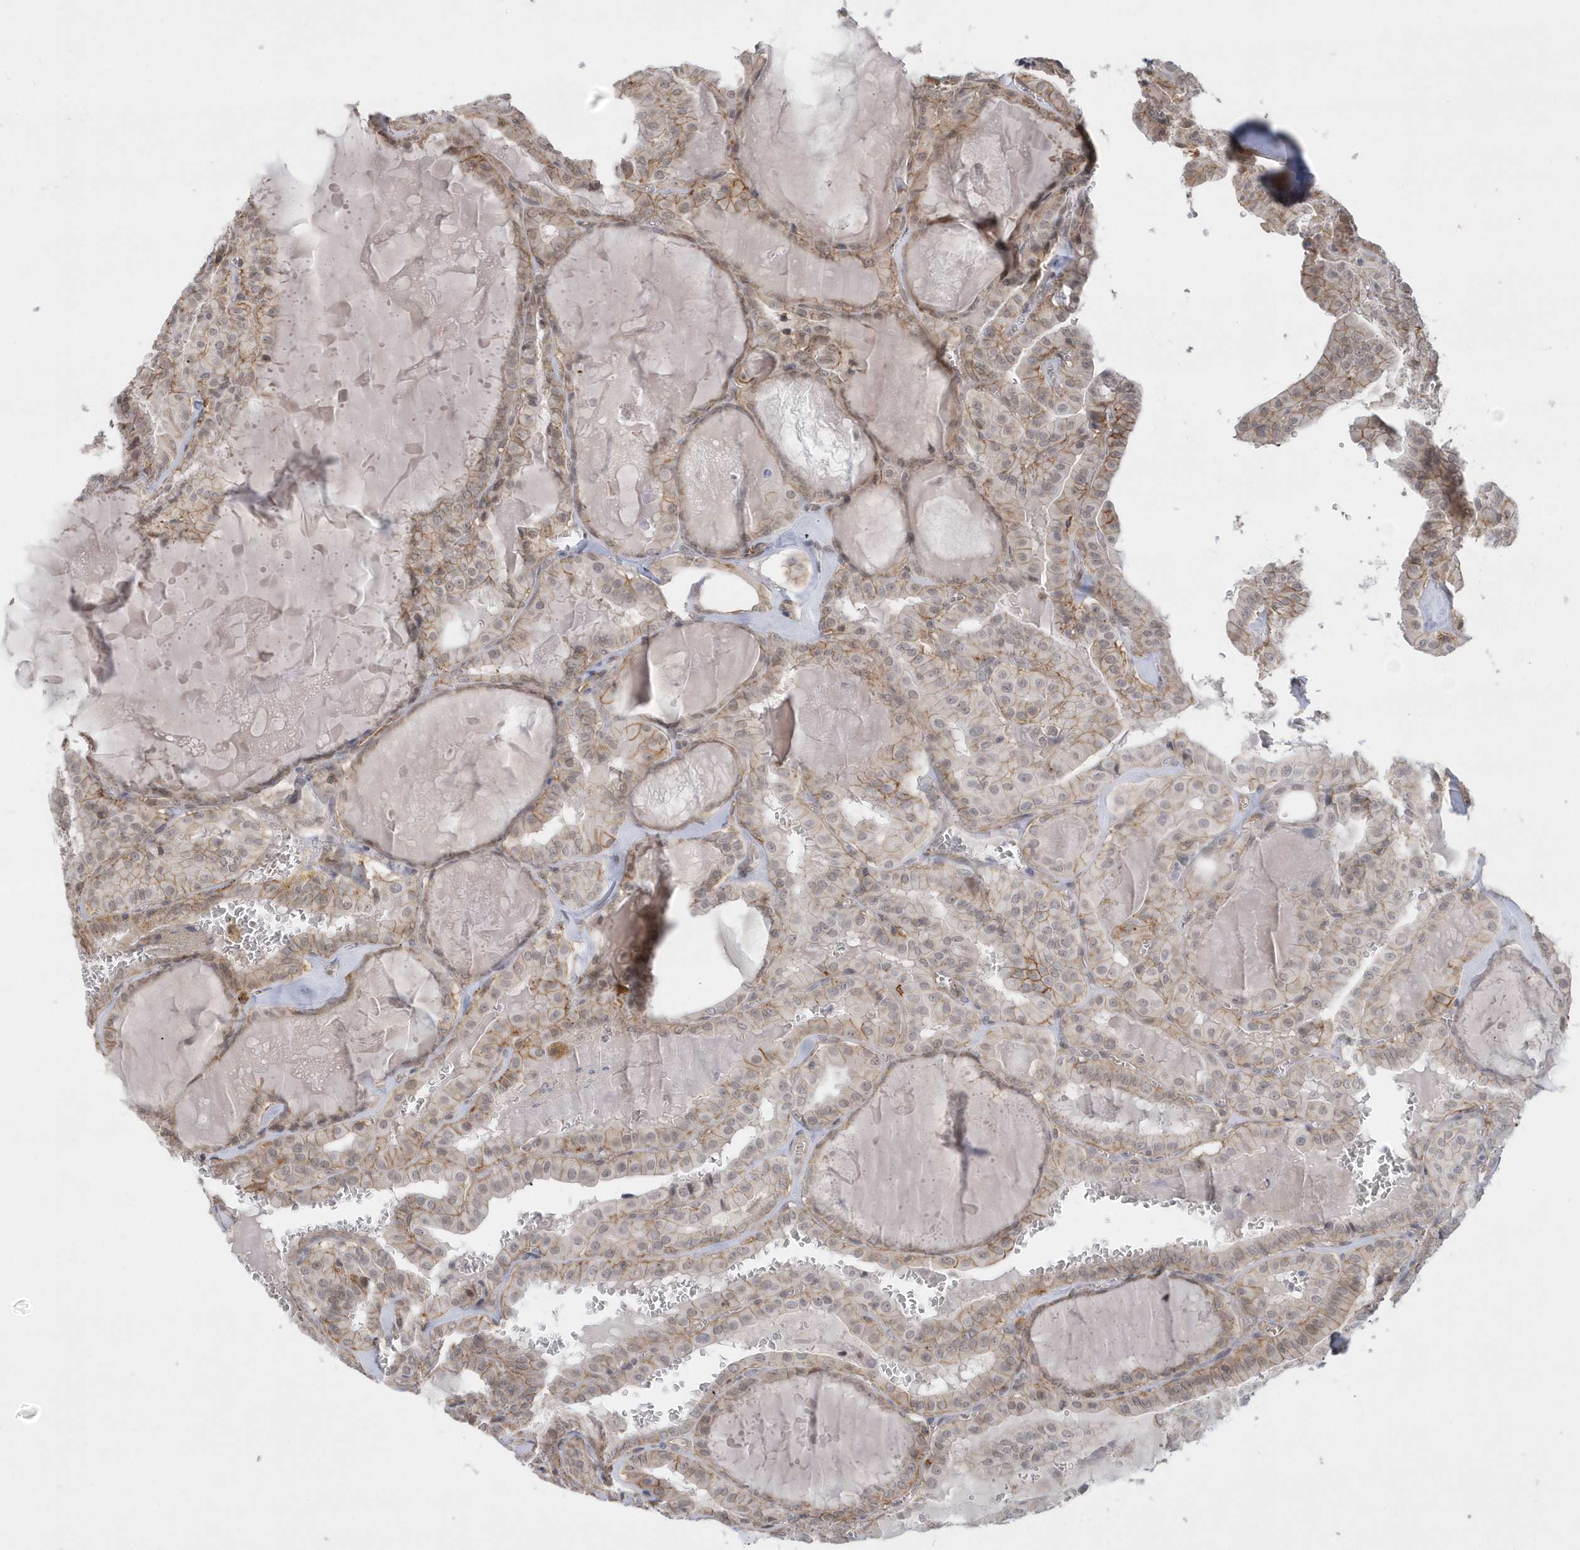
{"staining": {"intensity": "moderate", "quantity": "25%-75%", "location": "cytoplasmic/membranous"}, "tissue": "thyroid cancer", "cell_type": "Tumor cells", "image_type": "cancer", "snomed": [{"axis": "morphology", "description": "Papillary adenocarcinoma, NOS"}, {"axis": "topography", "description": "Thyroid gland"}], "caption": "IHC of thyroid cancer reveals medium levels of moderate cytoplasmic/membranous positivity in about 25%-75% of tumor cells.", "gene": "CRIP3", "patient": {"sex": "male", "age": 52}}